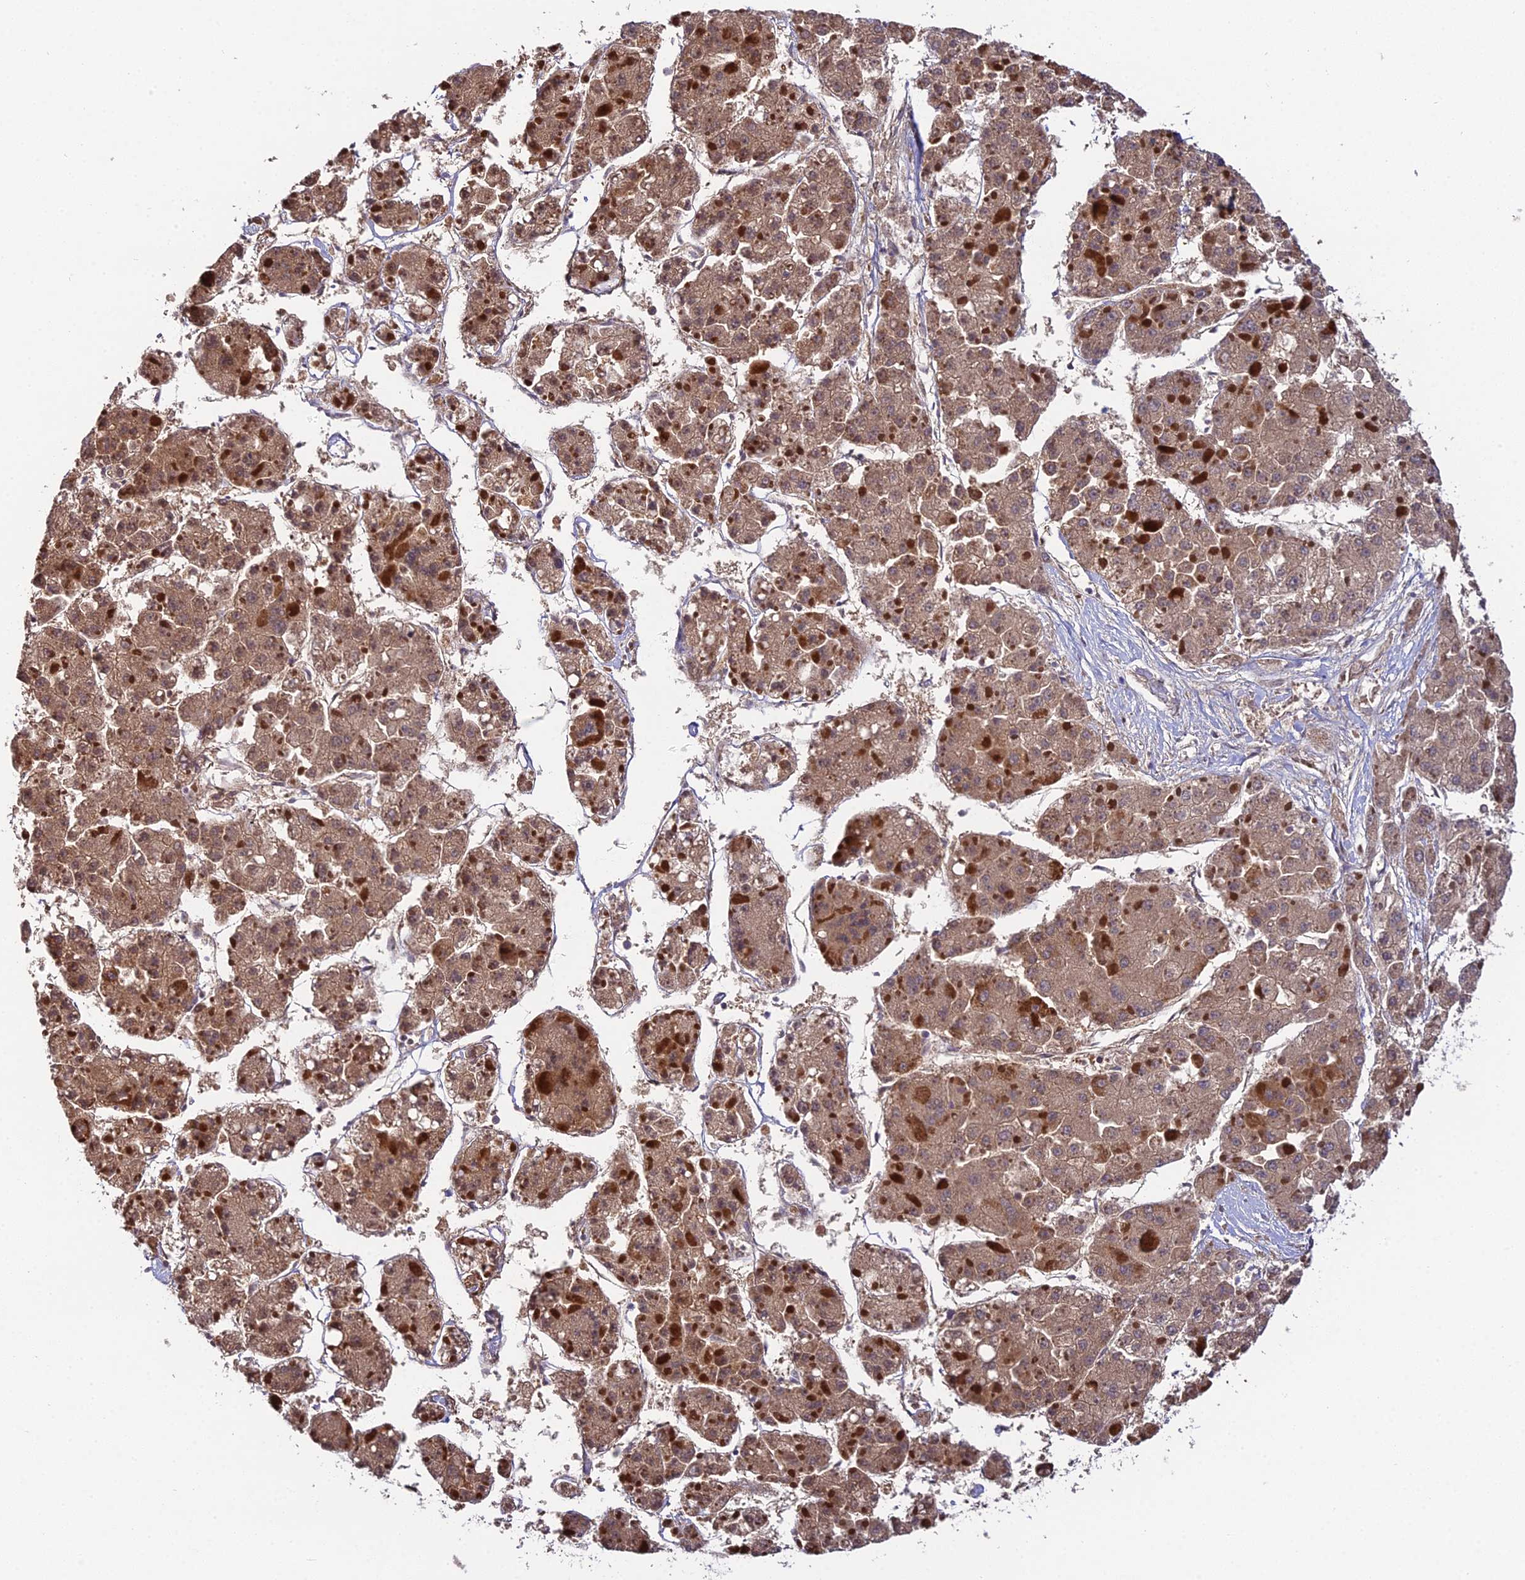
{"staining": {"intensity": "moderate", "quantity": ">75%", "location": "cytoplasmic/membranous"}, "tissue": "liver cancer", "cell_type": "Tumor cells", "image_type": "cancer", "snomed": [{"axis": "morphology", "description": "Carcinoma, Hepatocellular, NOS"}, {"axis": "topography", "description": "Liver"}], "caption": "A photomicrograph showing moderate cytoplasmic/membranous expression in about >75% of tumor cells in liver hepatocellular carcinoma, as visualized by brown immunohistochemical staining.", "gene": "DDX19A", "patient": {"sex": "female", "age": 73}}